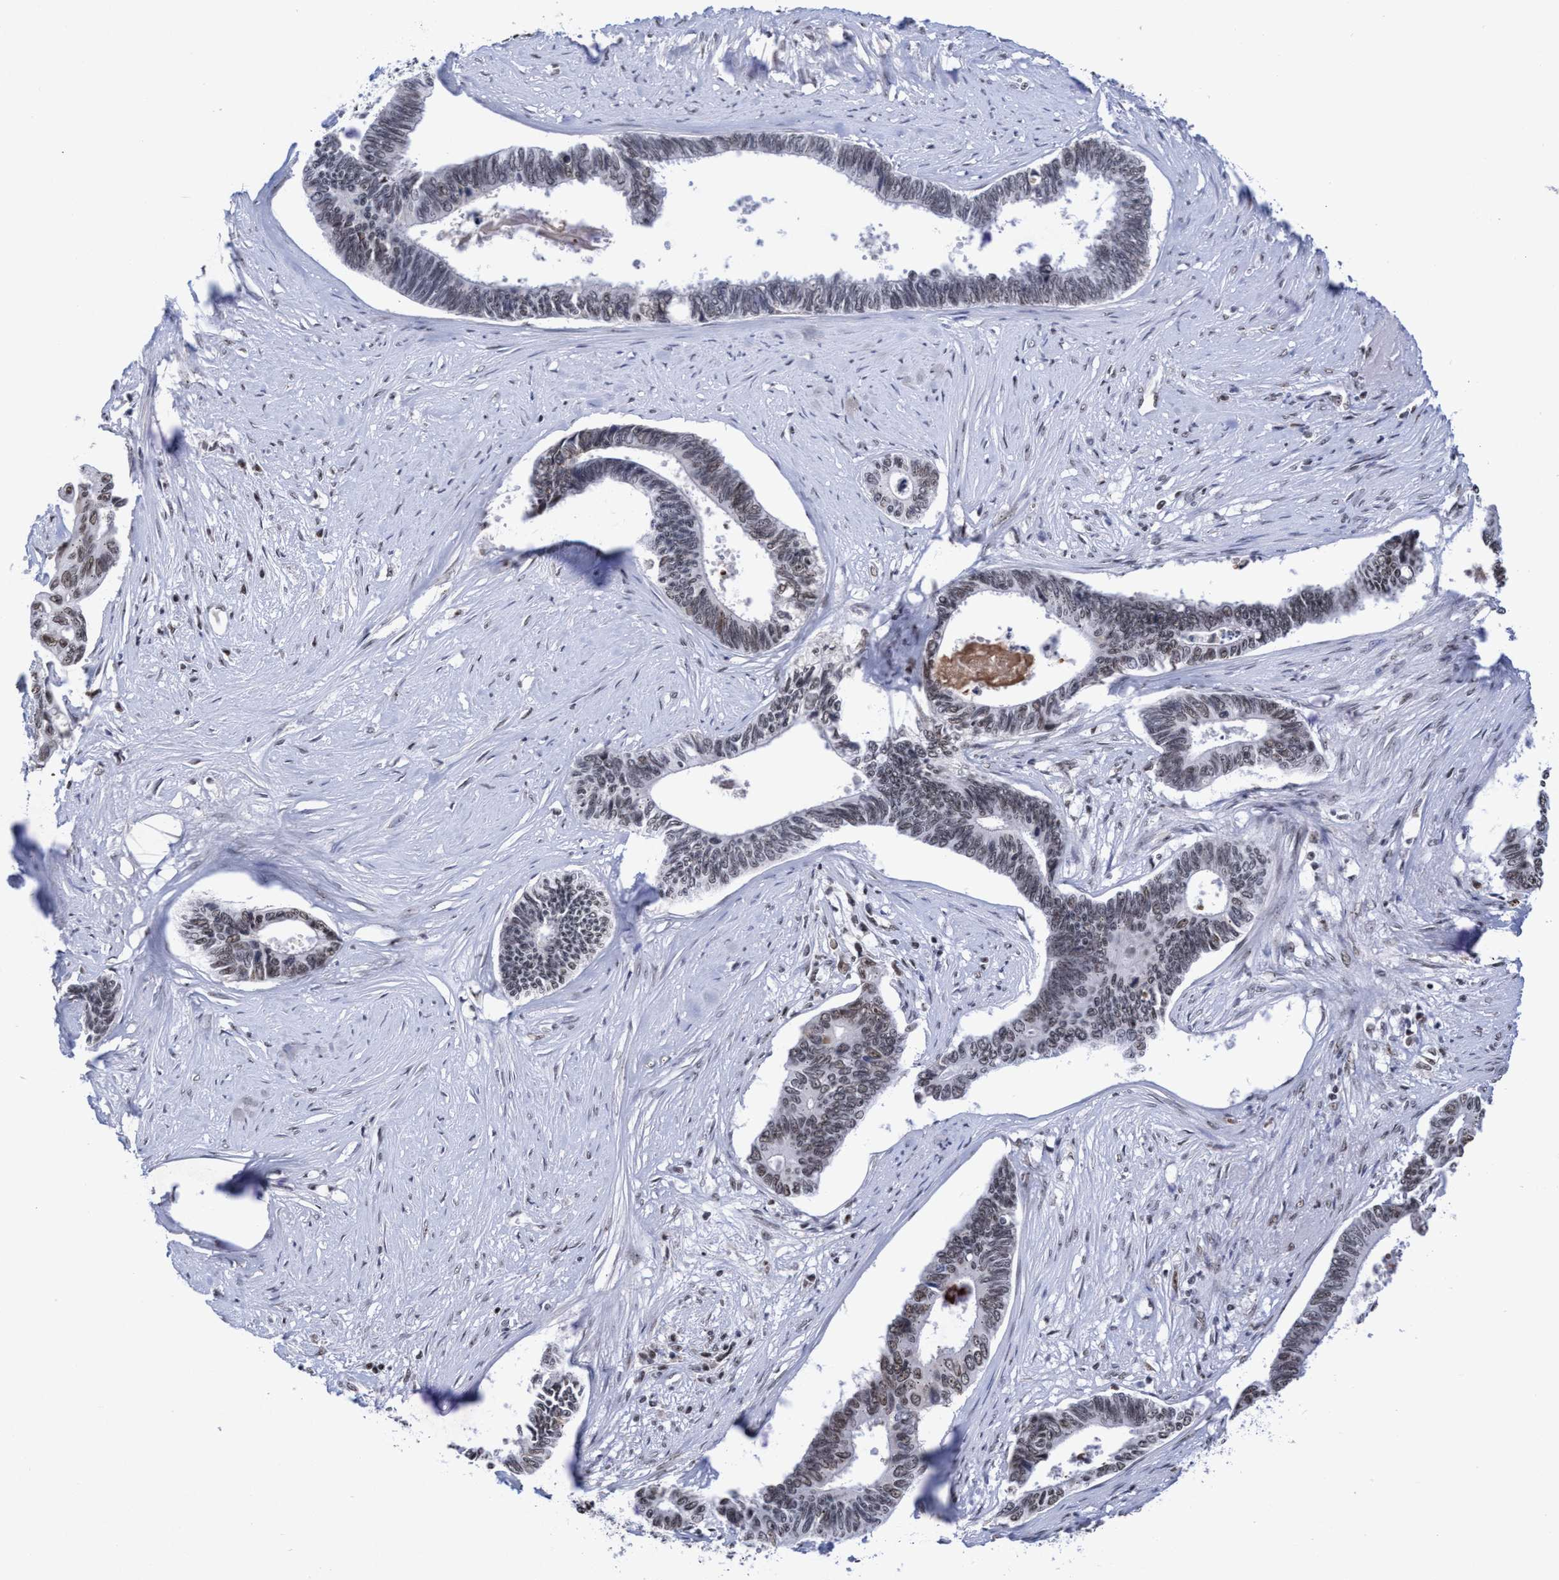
{"staining": {"intensity": "weak", "quantity": "25%-75%", "location": "nuclear"}, "tissue": "pancreatic cancer", "cell_type": "Tumor cells", "image_type": "cancer", "snomed": [{"axis": "morphology", "description": "Adenocarcinoma, NOS"}, {"axis": "topography", "description": "Pancreas"}], "caption": "The histopathology image exhibits immunohistochemical staining of adenocarcinoma (pancreatic). There is weak nuclear staining is present in approximately 25%-75% of tumor cells.", "gene": "EFCAB10", "patient": {"sex": "female", "age": 70}}